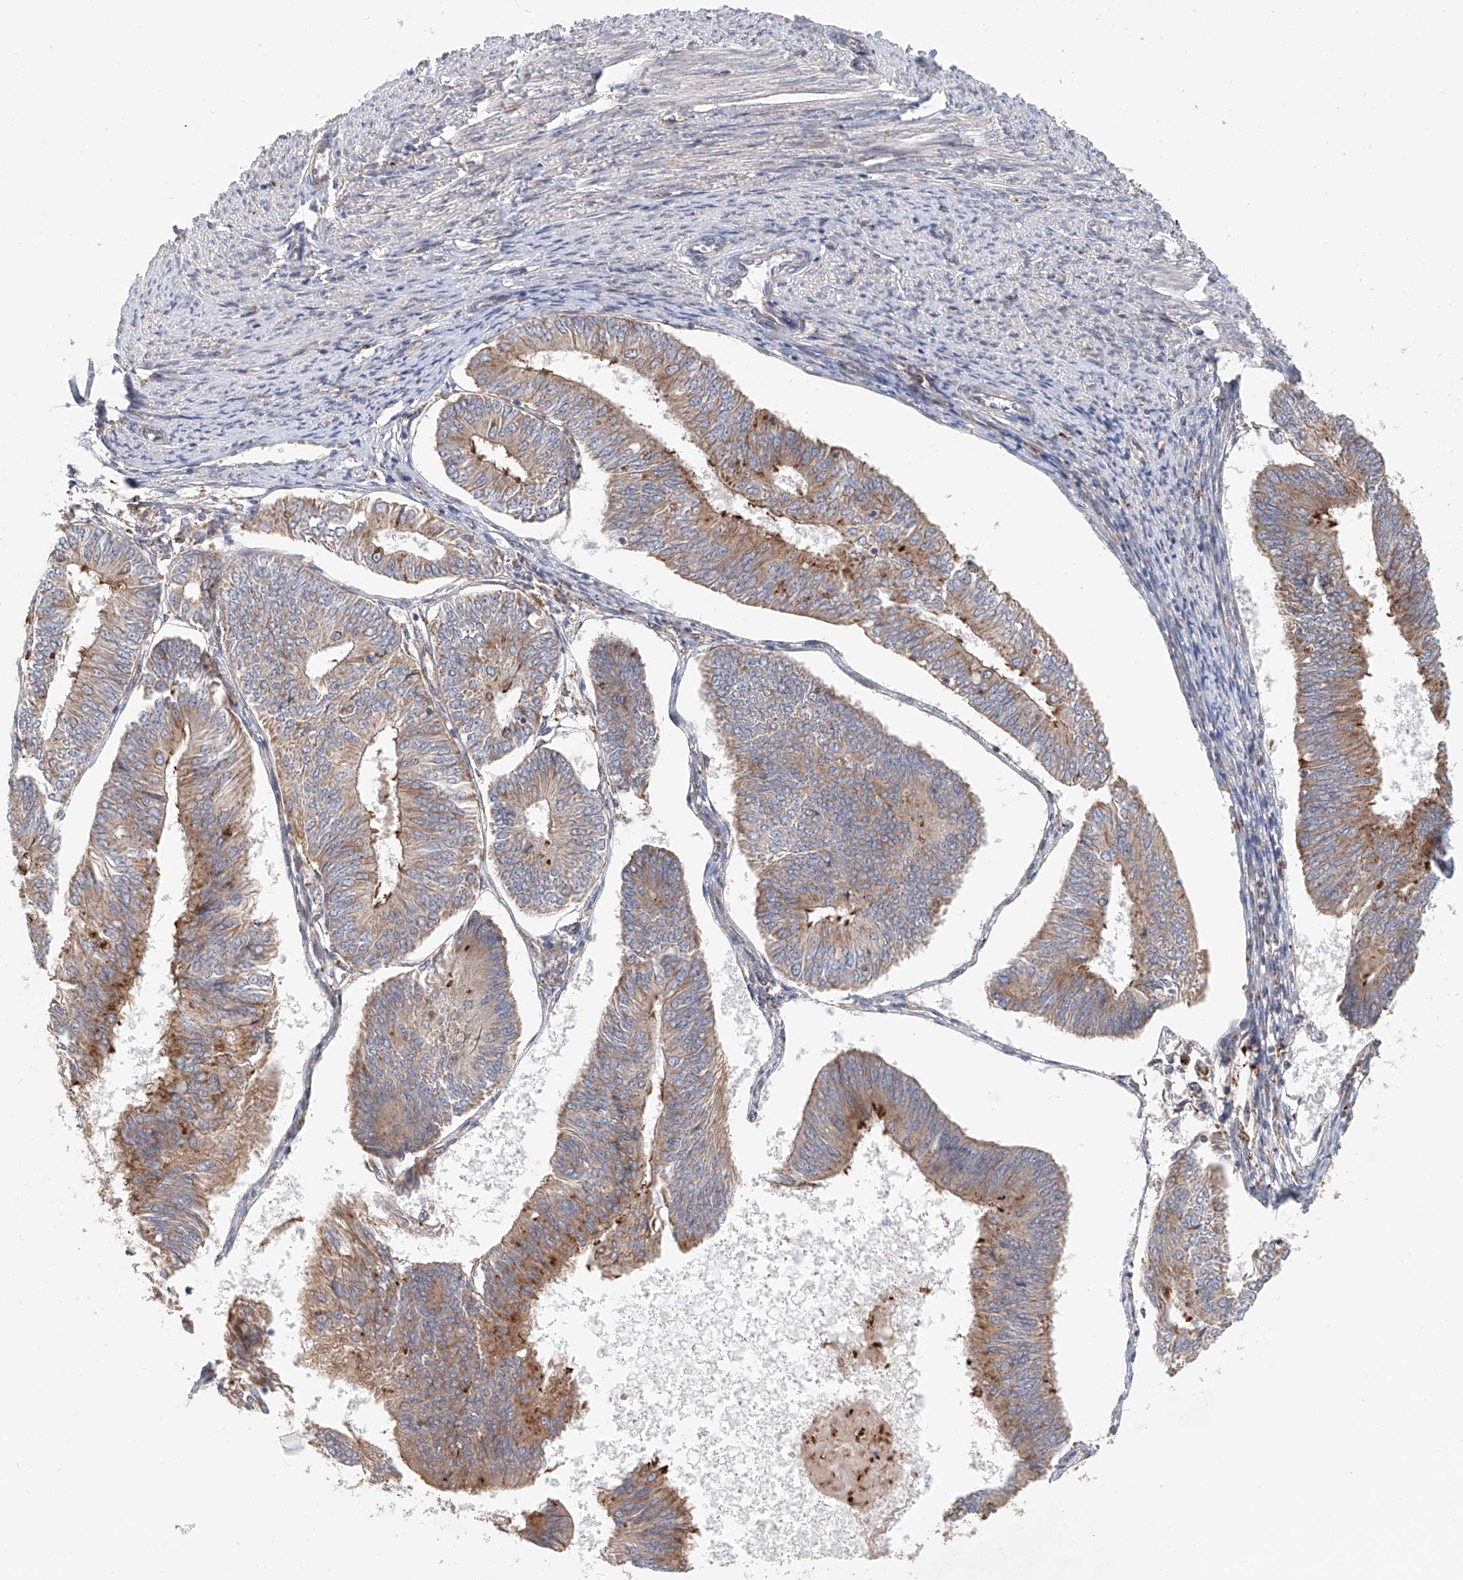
{"staining": {"intensity": "moderate", "quantity": "25%-75%", "location": "cytoplasmic/membranous"}, "tissue": "endometrial cancer", "cell_type": "Tumor cells", "image_type": "cancer", "snomed": [{"axis": "morphology", "description": "Adenocarcinoma, NOS"}, {"axis": "topography", "description": "Endometrium"}], "caption": "DAB (3,3'-diaminobenzidine) immunohistochemical staining of endometrial cancer reveals moderate cytoplasmic/membranous protein expression in about 25%-75% of tumor cells.", "gene": "HGSNAT", "patient": {"sex": "female", "age": 58}}